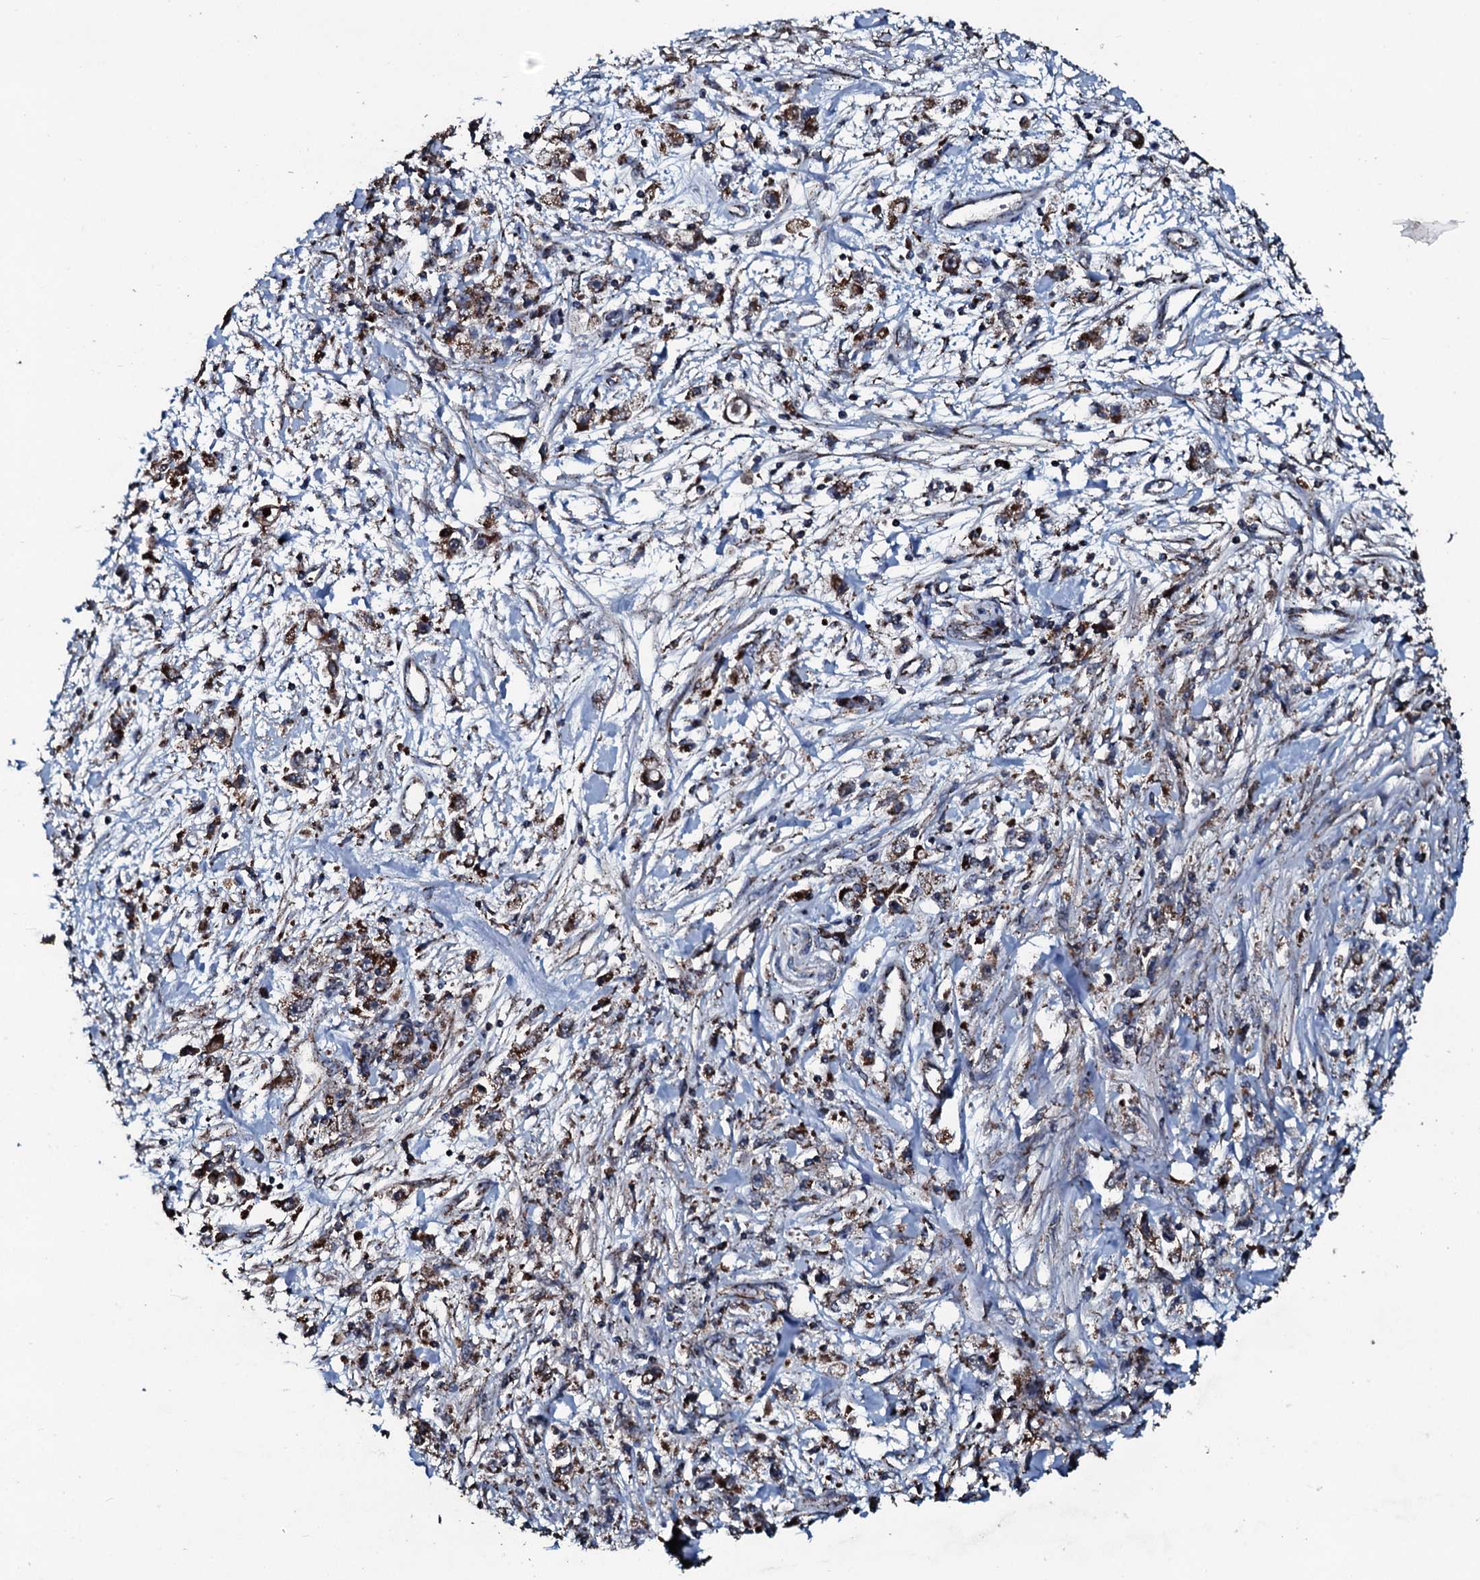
{"staining": {"intensity": "moderate", "quantity": ">75%", "location": "cytoplasmic/membranous"}, "tissue": "stomach cancer", "cell_type": "Tumor cells", "image_type": "cancer", "snomed": [{"axis": "morphology", "description": "Adenocarcinoma, NOS"}, {"axis": "topography", "description": "Stomach"}], "caption": "Protein expression analysis of human stomach adenocarcinoma reveals moderate cytoplasmic/membranous staining in approximately >75% of tumor cells.", "gene": "DYNC2I2", "patient": {"sex": "female", "age": 59}}